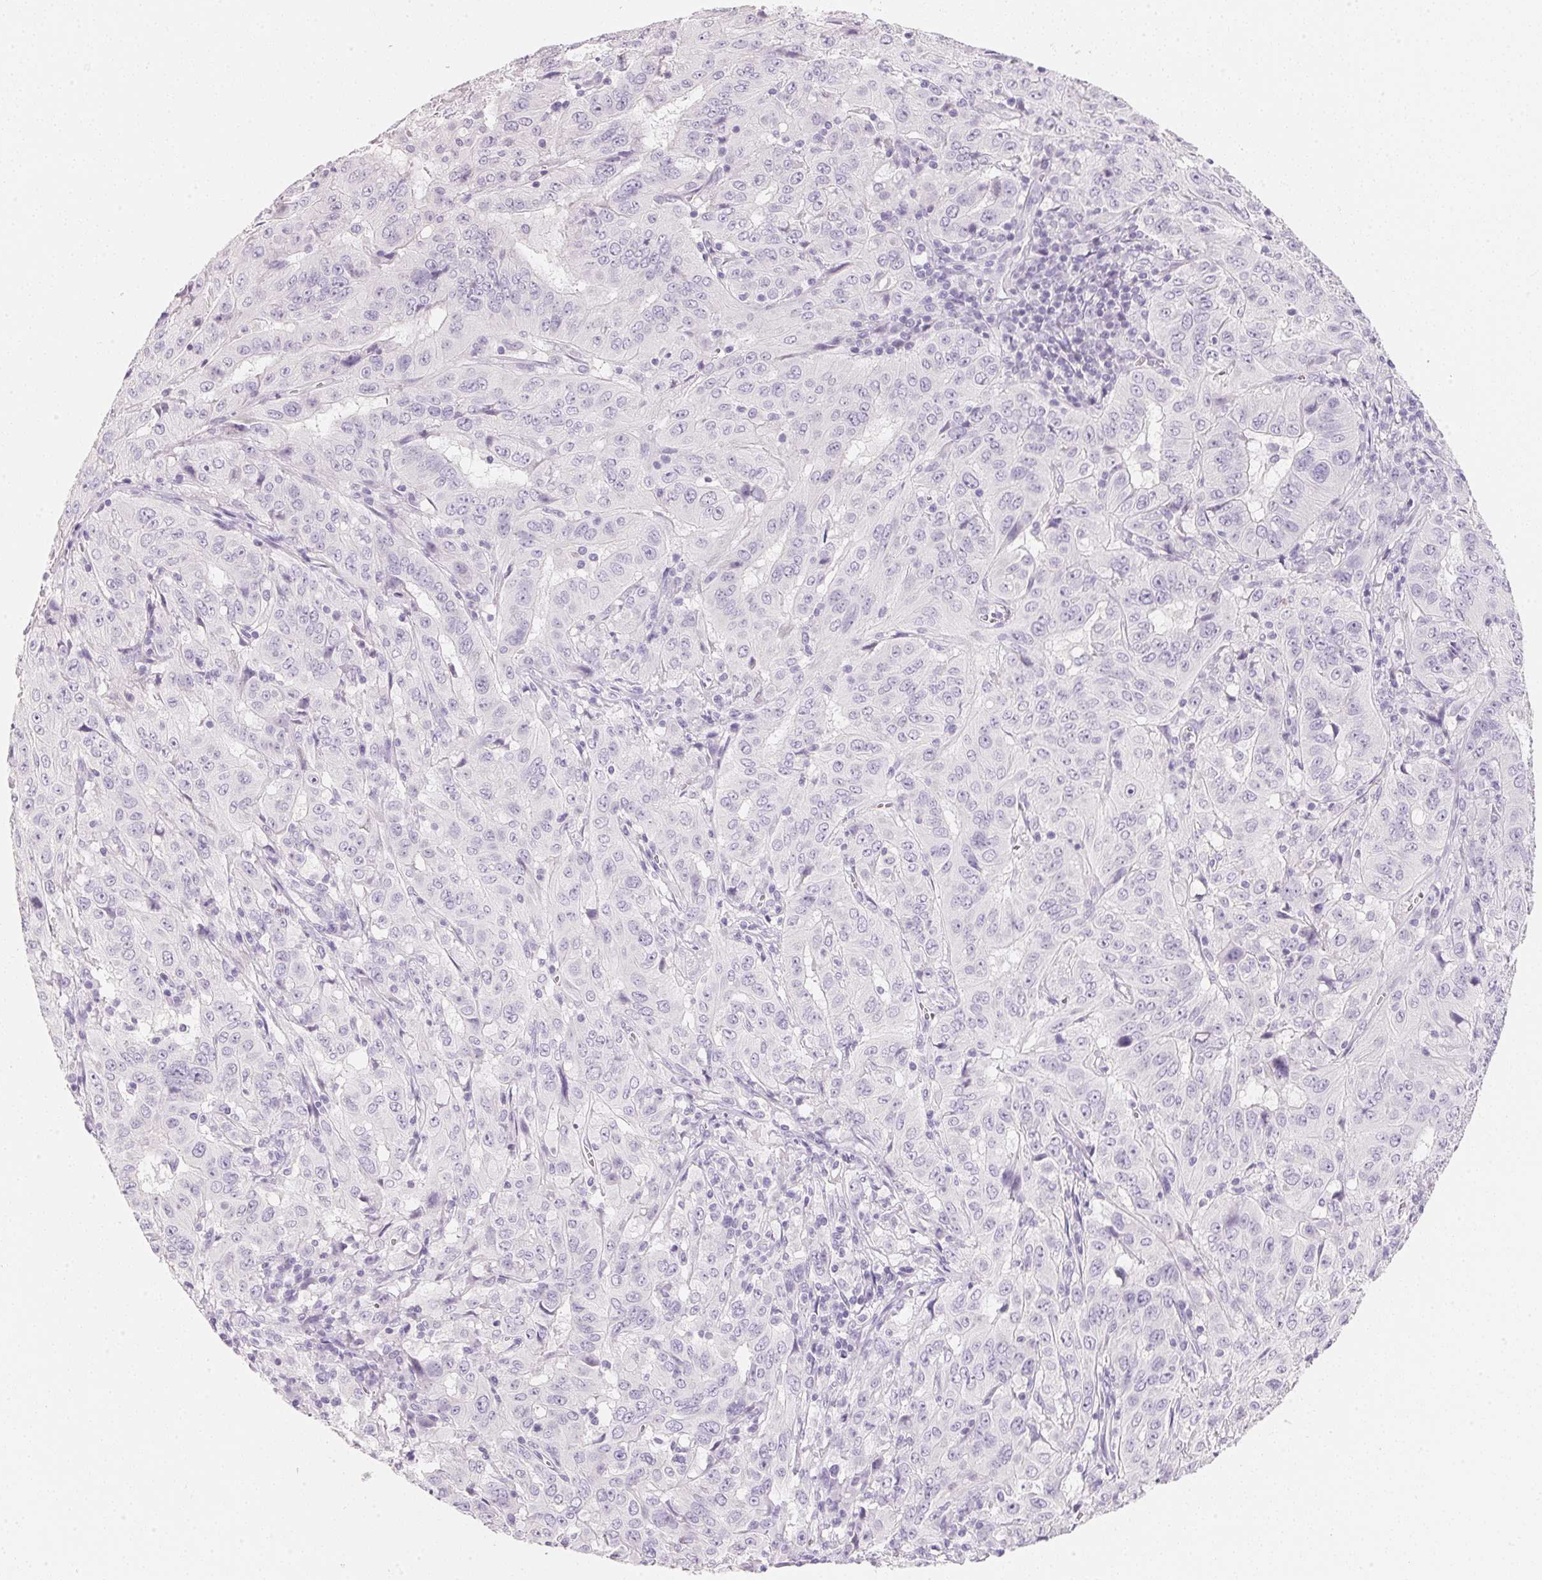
{"staining": {"intensity": "negative", "quantity": "none", "location": "none"}, "tissue": "pancreatic cancer", "cell_type": "Tumor cells", "image_type": "cancer", "snomed": [{"axis": "morphology", "description": "Adenocarcinoma, NOS"}, {"axis": "topography", "description": "Pancreas"}], "caption": "IHC of human pancreatic cancer (adenocarcinoma) demonstrates no staining in tumor cells.", "gene": "ACP3", "patient": {"sex": "male", "age": 63}}